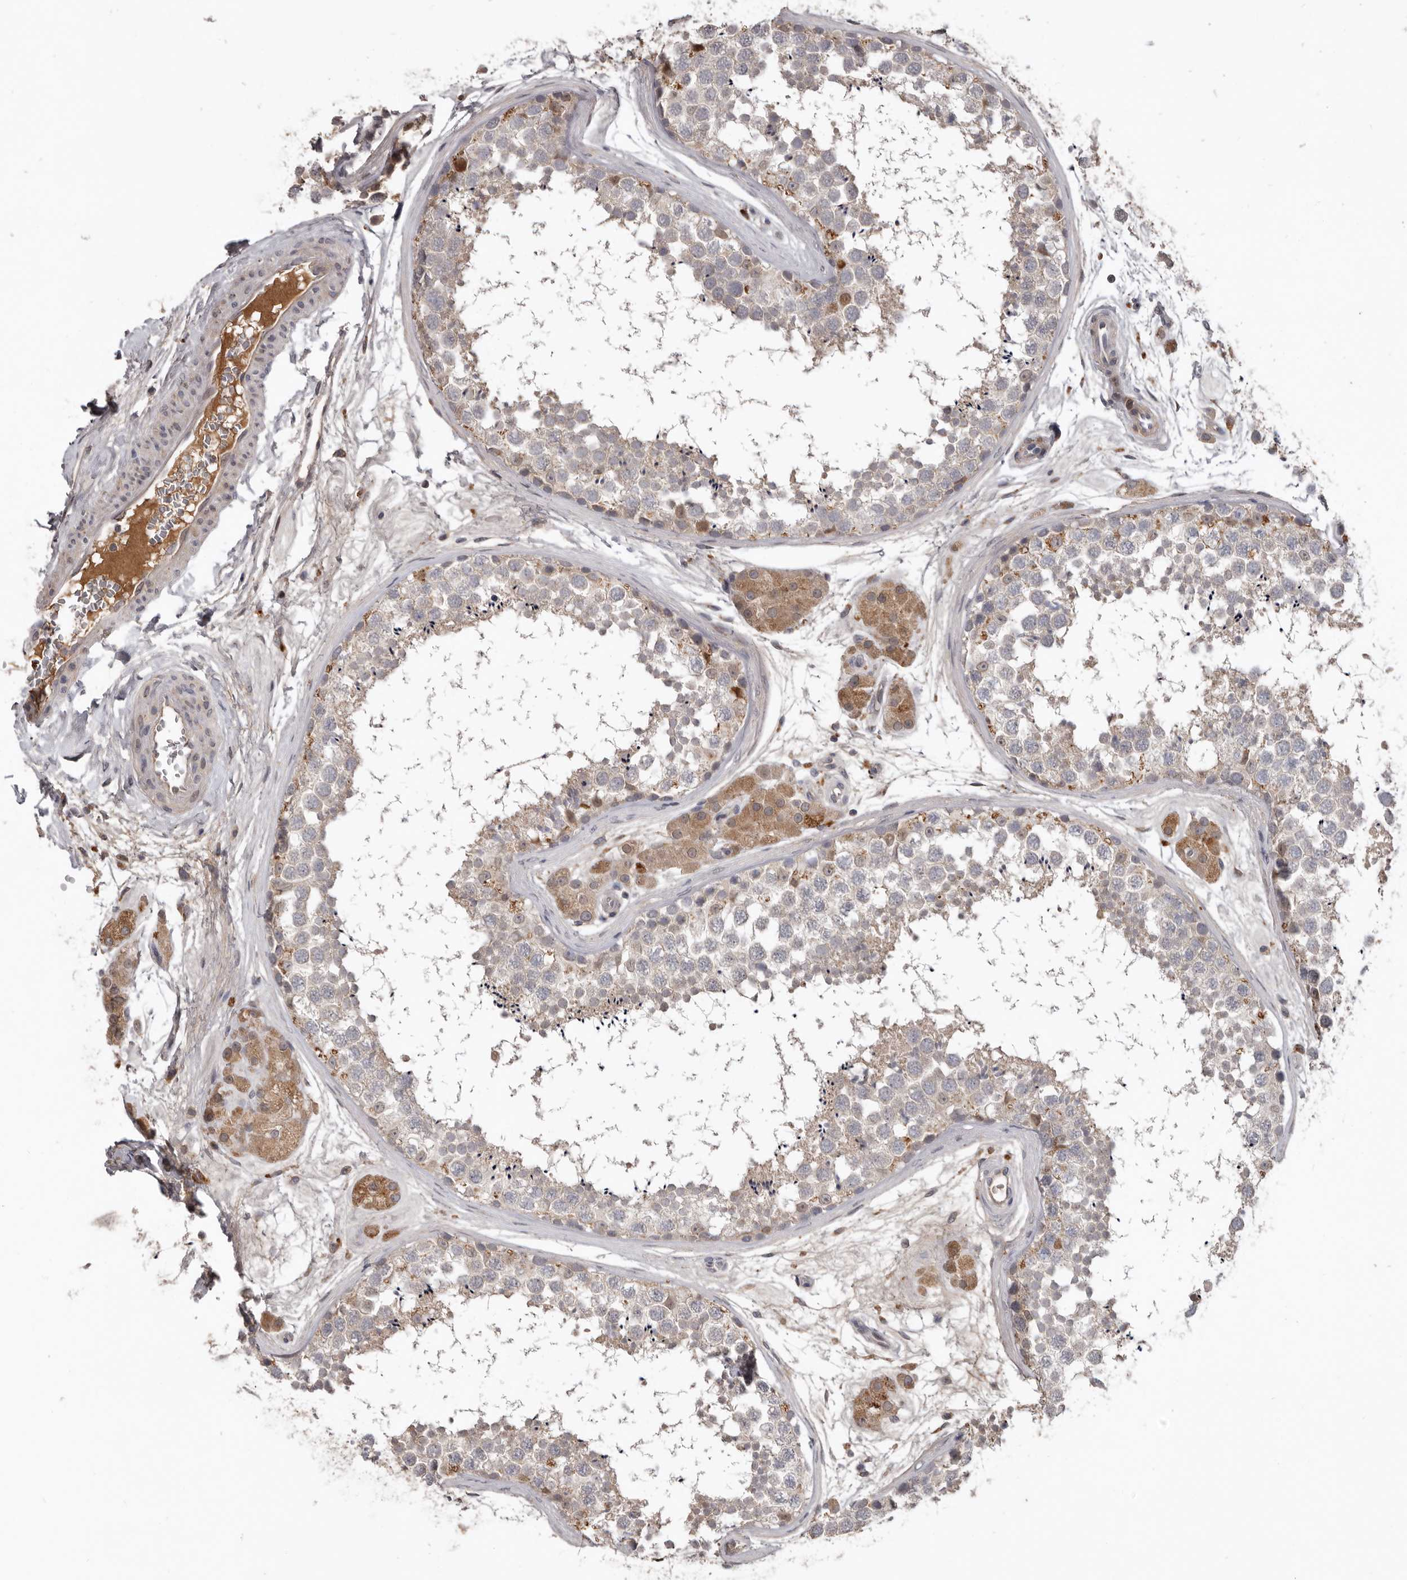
{"staining": {"intensity": "moderate", "quantity": "<25%", "location": "cytoplasmic/membranous"}, "tissue": "testis", "cell_type": "Cells in seminiferous ducts", "image_type": "normal", "snomed": [{"axis": "morphology", "description": "Normal tissue, NOS"}, {"axis": "topography", "description": "Testis"}], "caption": "The photomicrograph reveals immunohistochemical staining of unremarkable testis. There is moderate cytoplasmic/membranous expression is seen in approximately <25% of cells in seminiferous ducts. (Brightfield microscopy of DAB IHC at high magnification).", "gene": "NMUR1", "patient": {"sex": "male", "age": 56}}